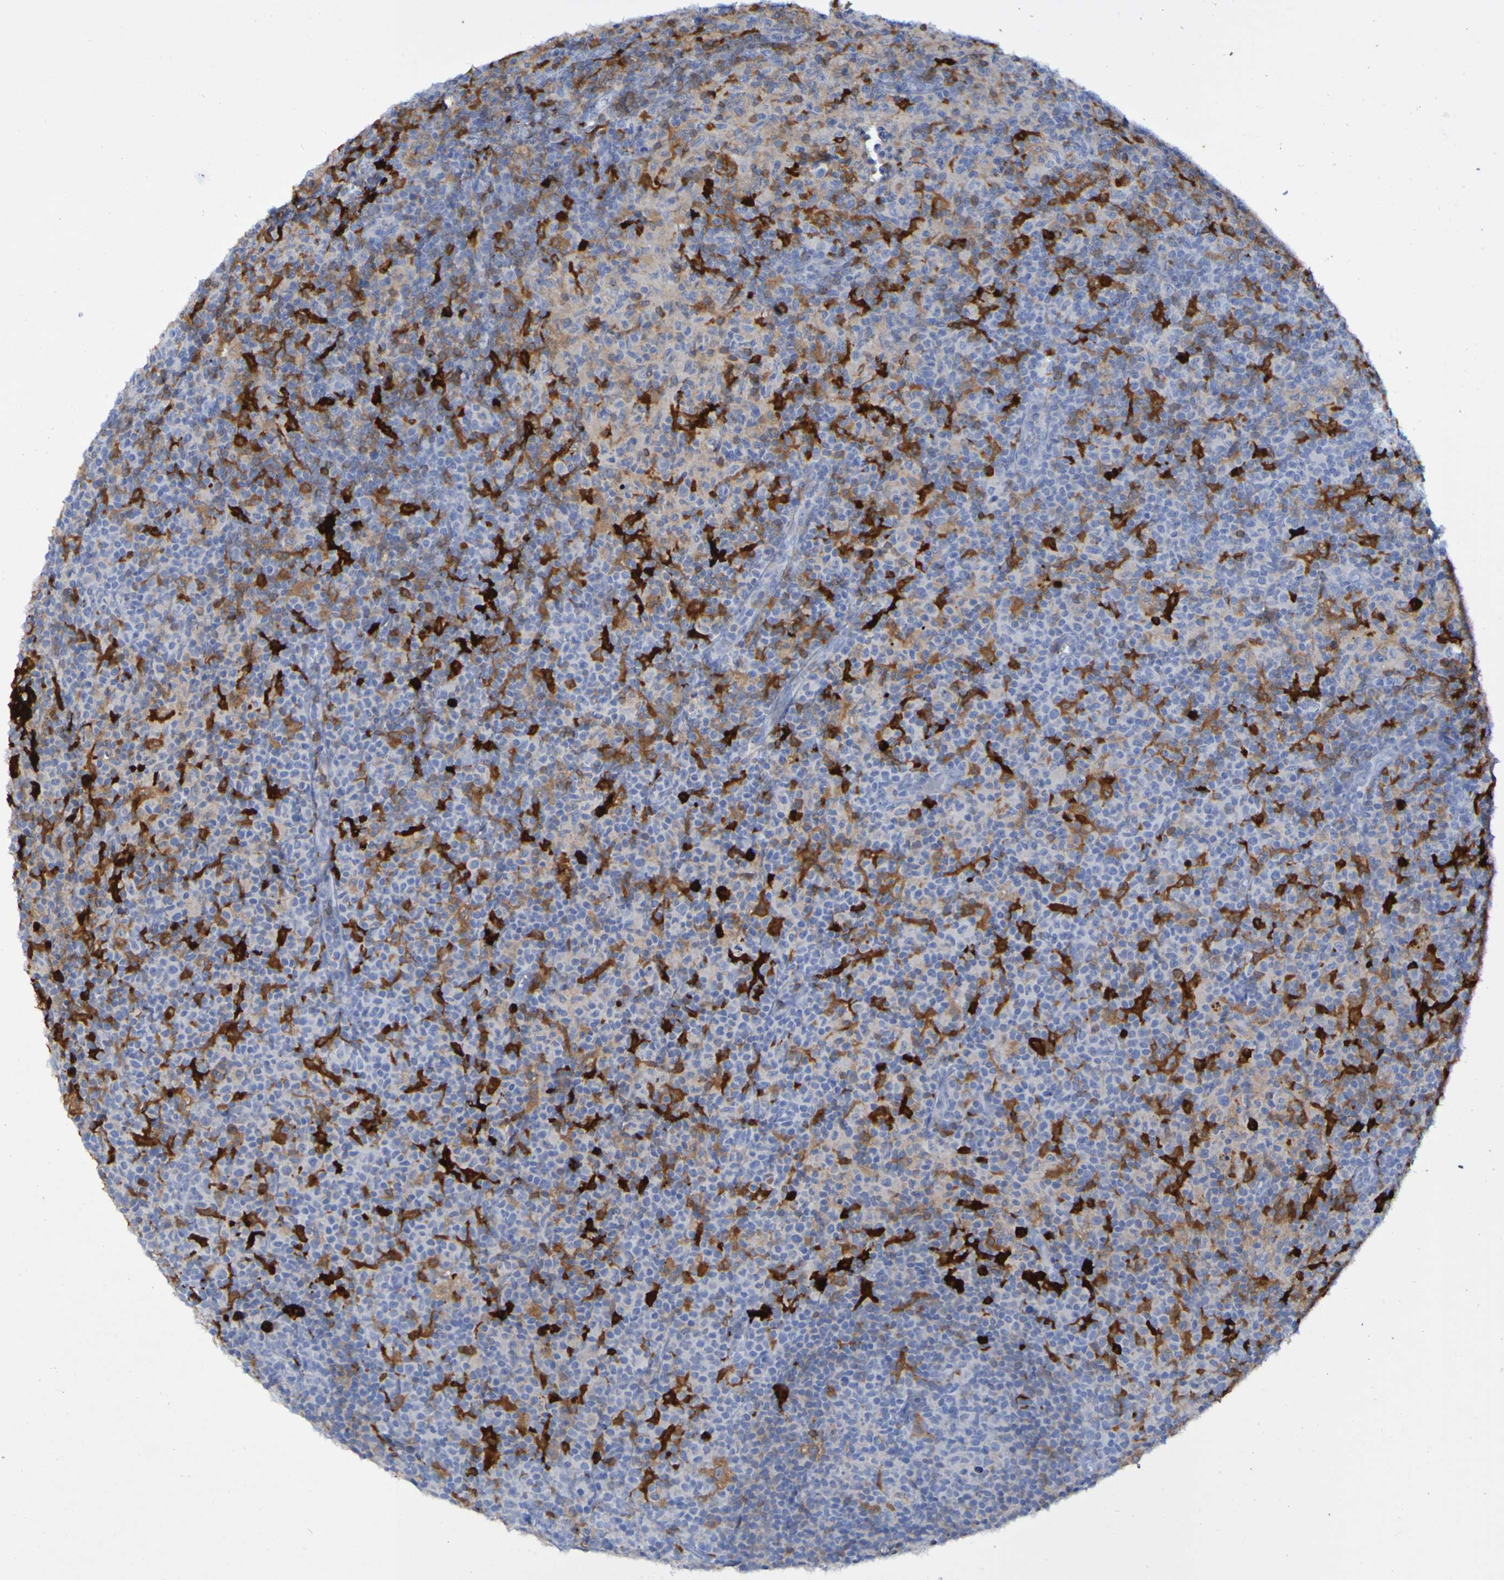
{"staining": {"intensity": "strong", "quantity": "<25%", "location": "cytoplasmic/membranous"}, "tissue": "lymph node", "cell_type": "Germinal center cells", "image_type": "normal", "snomed": [{"axis": "morphology", "description": "Normal tissue, NOS"}, {"axis": "morphology", "description": "Inflammation, NOS"}, {"axis": "topography", "description": "Lymph node"}], "caption": "Germinal center cells reveal medium levels of strong cytoplasmic/membranous staining in about <25% of cells in unremarkable lymph node. (Stains: DAB in brown, nuclei in blue, Microscopy: brightfield microscopy at high magnification).", "gene": "MPPE1", "patient": {"sex": "male", "age": 55}}